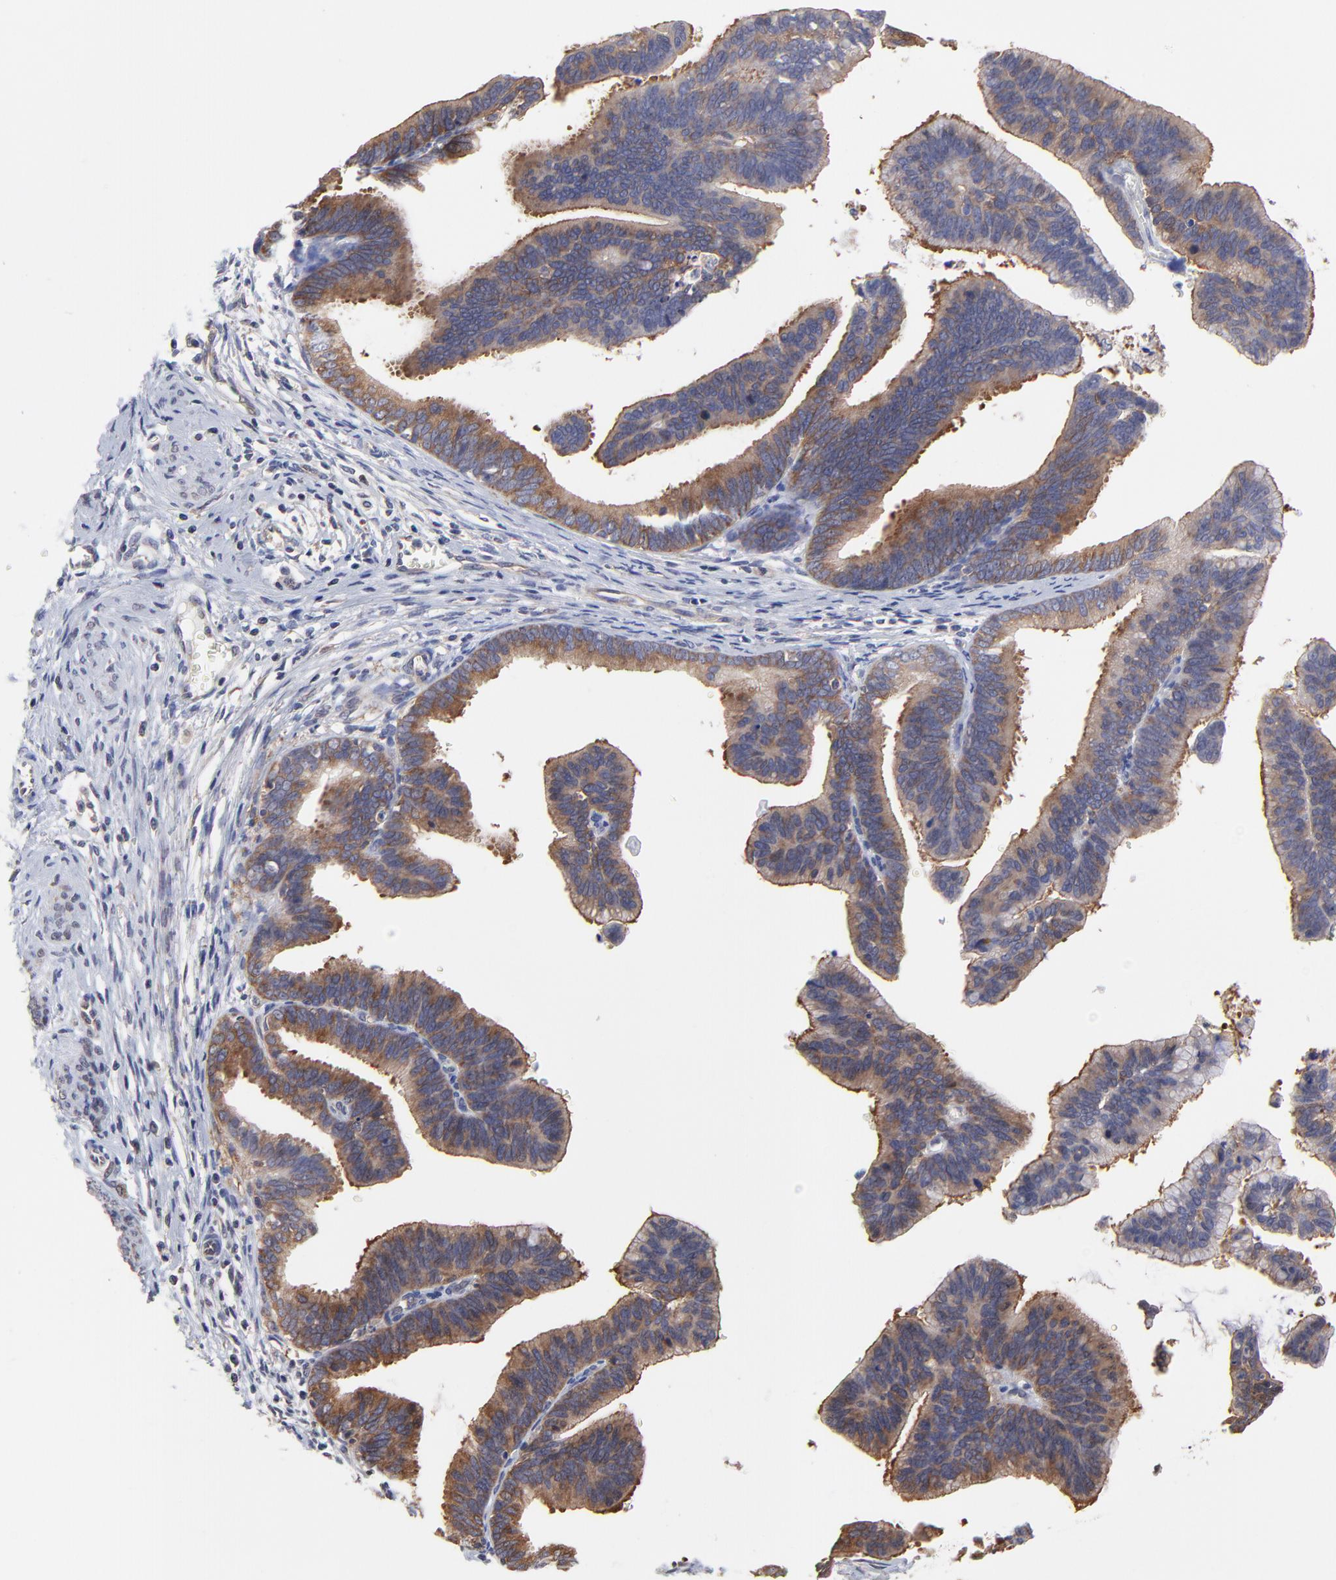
{"staining": {"intensity": "moderate", "quantity": ">75%", "location": "cytoplasmic/membranous"}, "tissue": "cervical cancer", "cell_type": "Tumor cells", "image_type": "cancer", "snomed": [{"axis": "morphology", "description": "Adenocarcinoma, NOS"}, {"axis": "topography", "description": "Cervix"}], "caption": "This is an image of immunohistochemistry staining of cervical cancer (adenocarcinoma), which shows moderate positivity in the cytoplasmic/membranous of tumor cells.", "gene": "GART", "patient": {"sex": "female", "age": 47}}